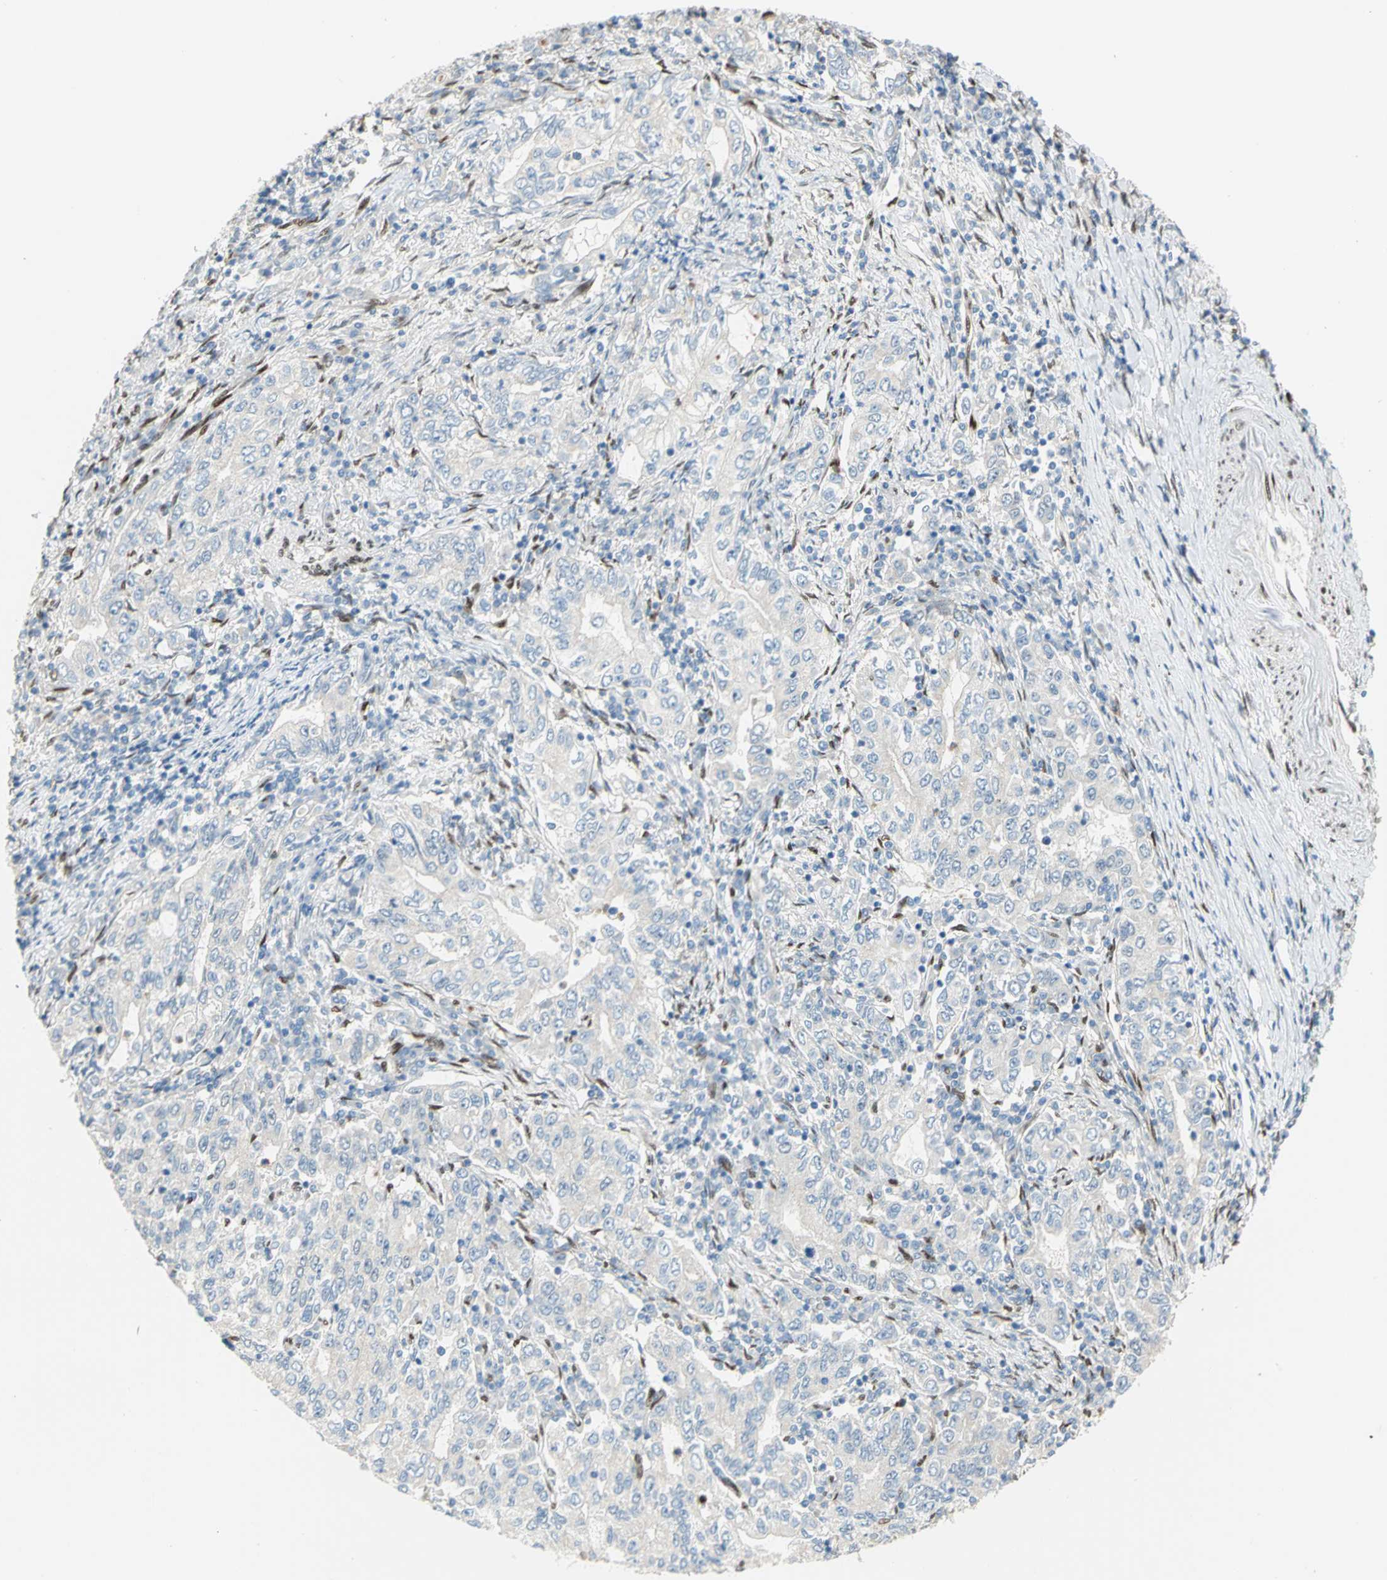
{"staining": {"intensity": "negative", "quantity": "none", "location": "none"}, "tissue": "stomach cancer", "cell_type": "Tumor cells", "image_type": "cancer", "snomed": [{"axis": "morphology", "description": "Adenocarcinoma, NOS"}, {"axis": "topography", "description": "Stomach, lower"}], "caption": "The histopathology image demonstrates no staining of tumor cells in stomach adenocarcinoma.", "gene": "RBFOX2", "patient": {"sex": "female", "age": 72}}